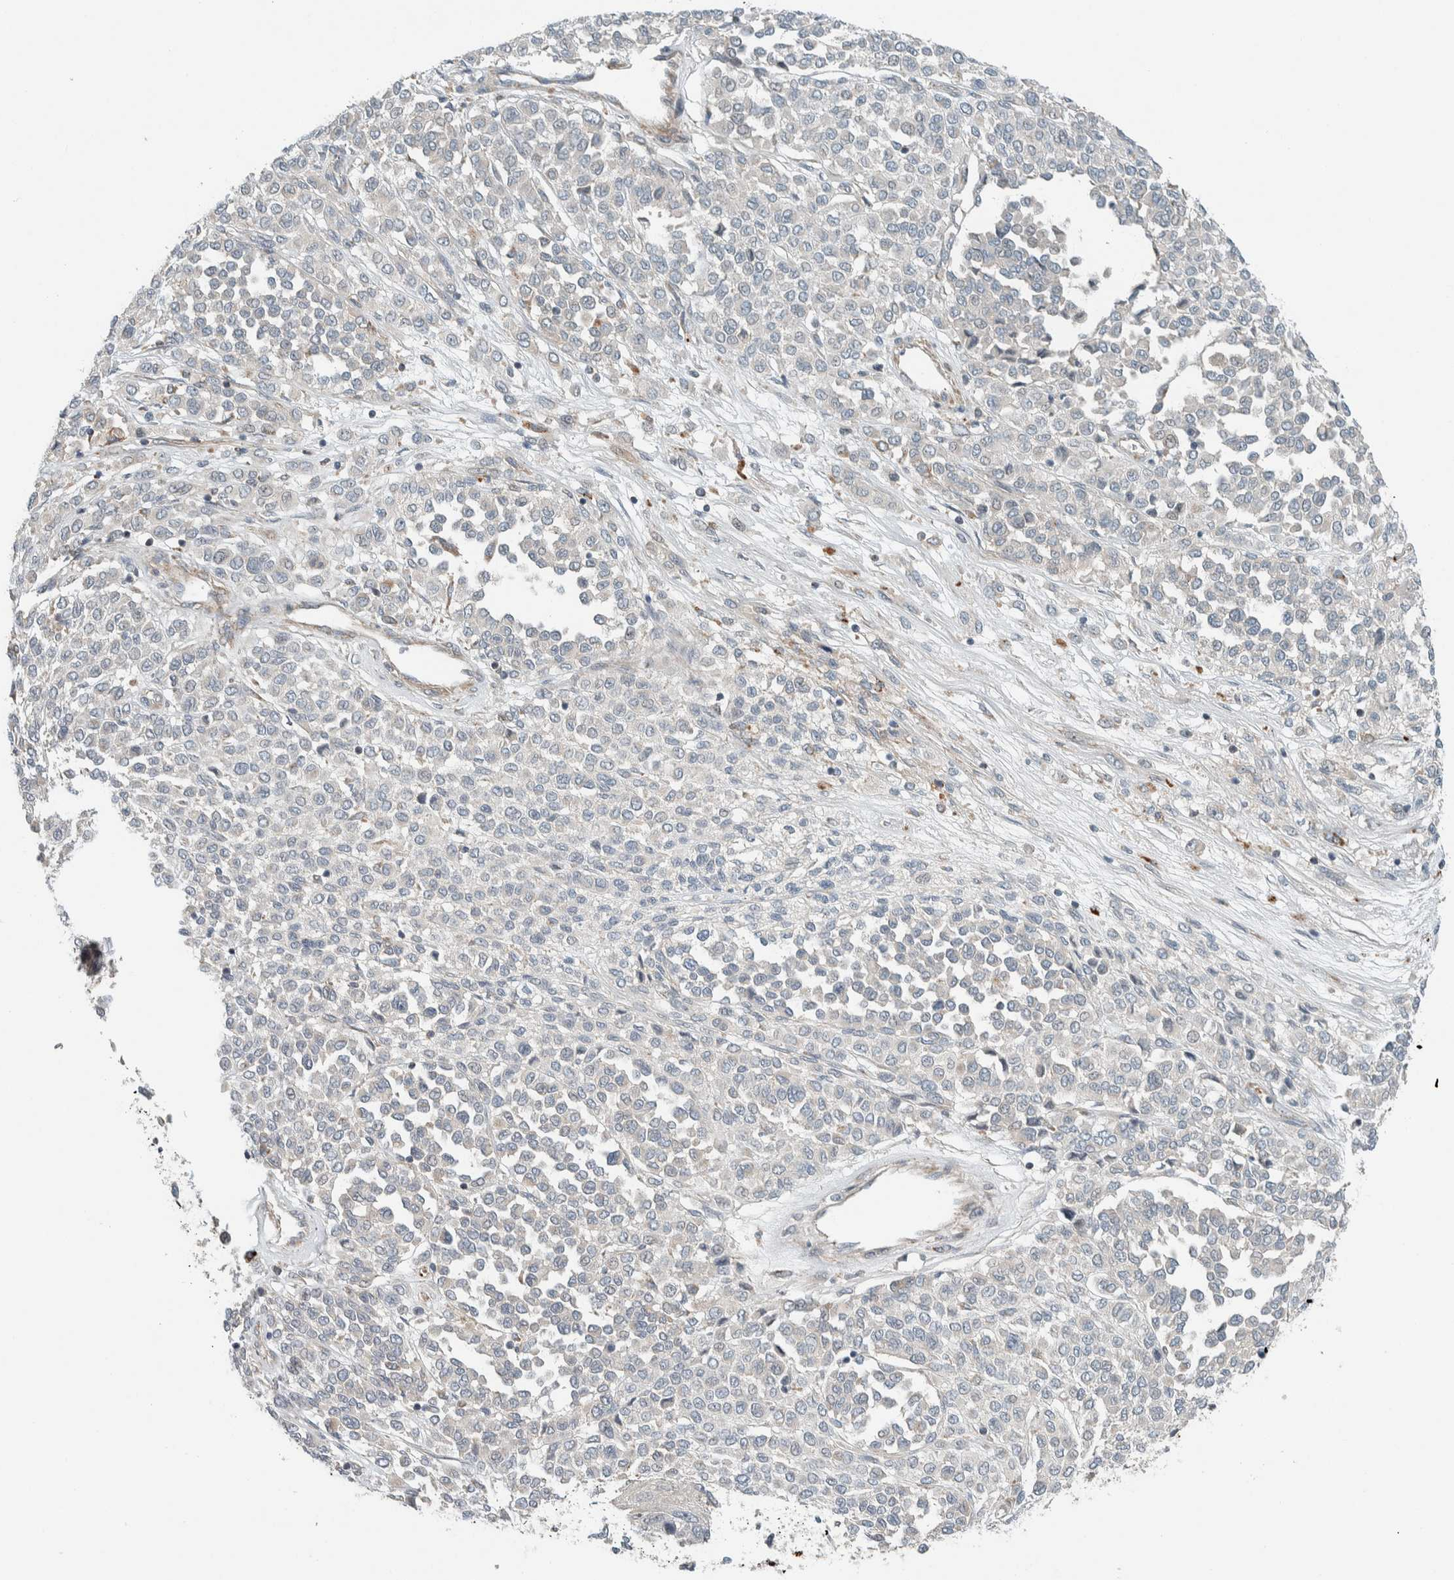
{"staining": {"intensity": "negative", "quantity": "none", "location": "none"}, "tissue": "melanoma", "cell_type": "Tumor cells", "image_type": "cancer", "snomed": [{"axis": "morphology", "description": "Malignant melanoma, Metastatic site"}, {"axis": "topography", "description": "Pancreas"}], "caption": "Melanoma stained for a protein using immunohistochemistry (IHC) reveals no staining tumor cells.", "gene": "SLFN12L", "patient": {"sex": "female", "age": 30}}